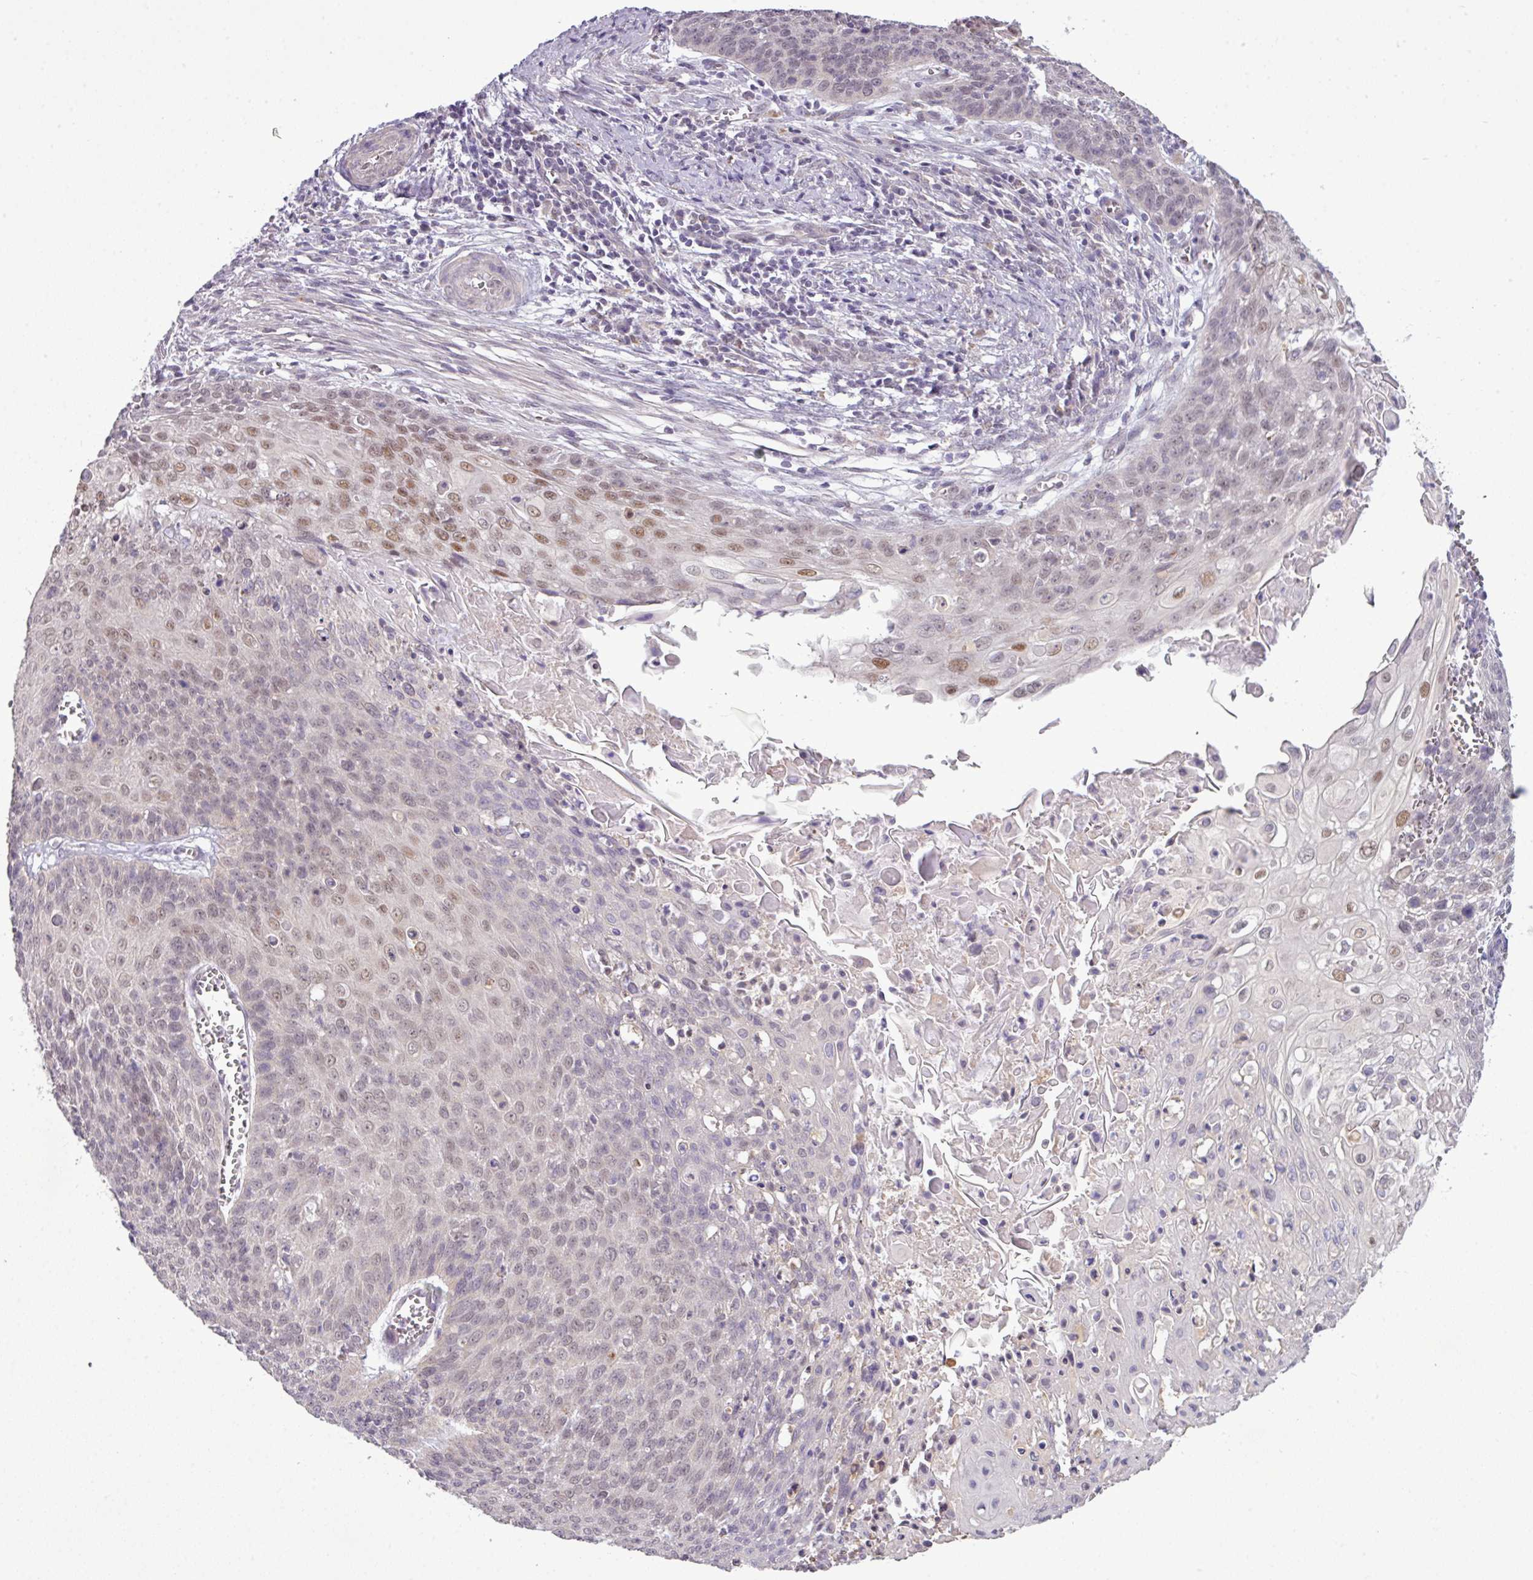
{"staining": {"intensity": "moderate", "quantity": "25%-75%", "location": "nuclear"}, "tissue": "cervical cancer", "cell_type": "Tumor cells", "image_type": "cancer", "snomed": [{"axis": "morphology", "description": "Squamous cell carcinoma, NOS"}, {"axis": "topography", "description": "Cervix"}], "caption": "Immunohistochemical staining of cervical cancer (squamous cell carcinoma) displays moderate nuclear protein staining in about 25%-75% of tumor cells.", "gene": "ZNF217", "patient": {"sex": "female", "age": 39}}